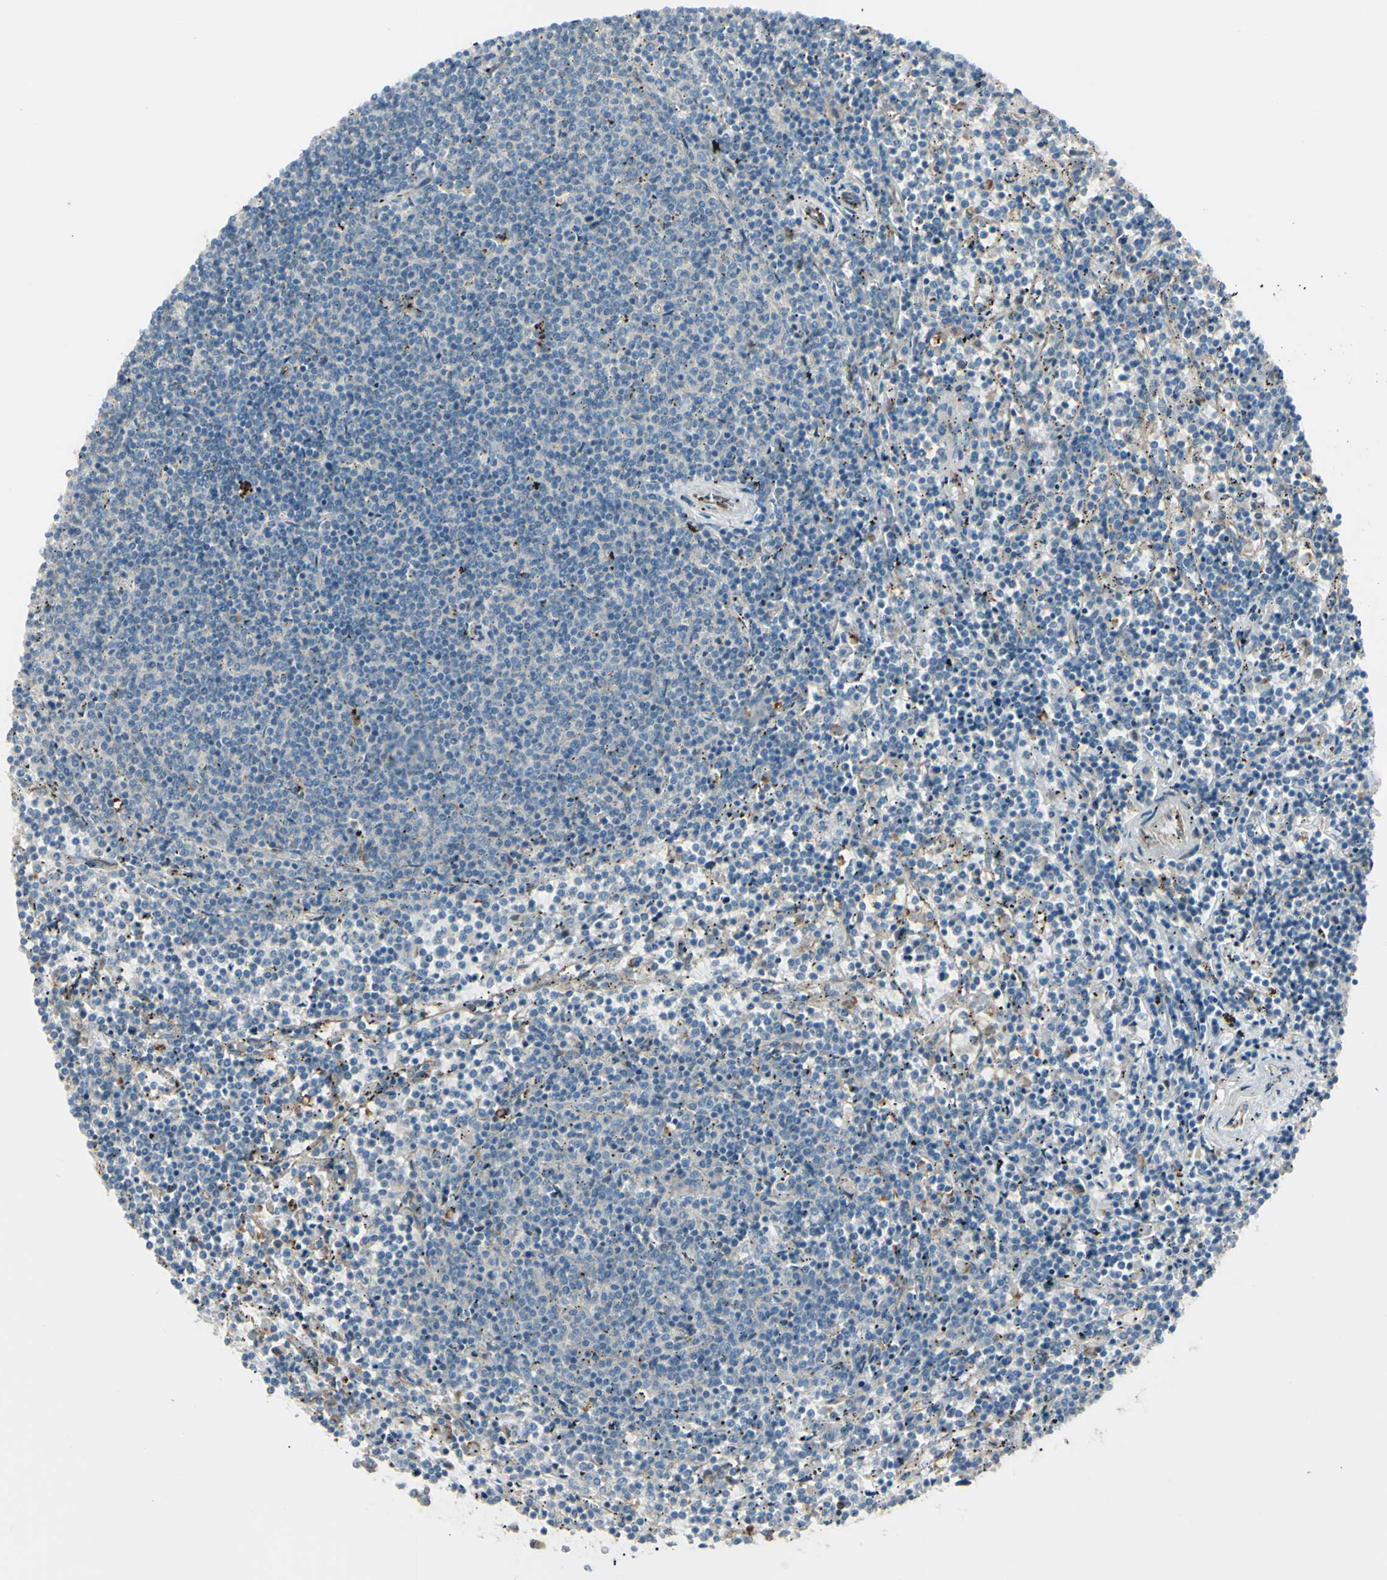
{"staining": {"intensity": "negative", "quantity": "none", "location": "none"}, "tissue": "lymphoma", "cell_type": "Tumor cells", "image_type": "cancer", "snomed": [{"axis": "morphology", "description": "Malignant lymphoma, non-Hodgkin's type, Low grade"}, {"axis": "topography", "description": "Spleen"}], "caption": "High power microscopy image of an IHC histopathology image of malignant lymphoma, non-Hodgkin's type (low-grade), revealing no significant positivity in tumor cells.", "gene": "LMTK2", "patient": {"sex": "female", "age": 50}}